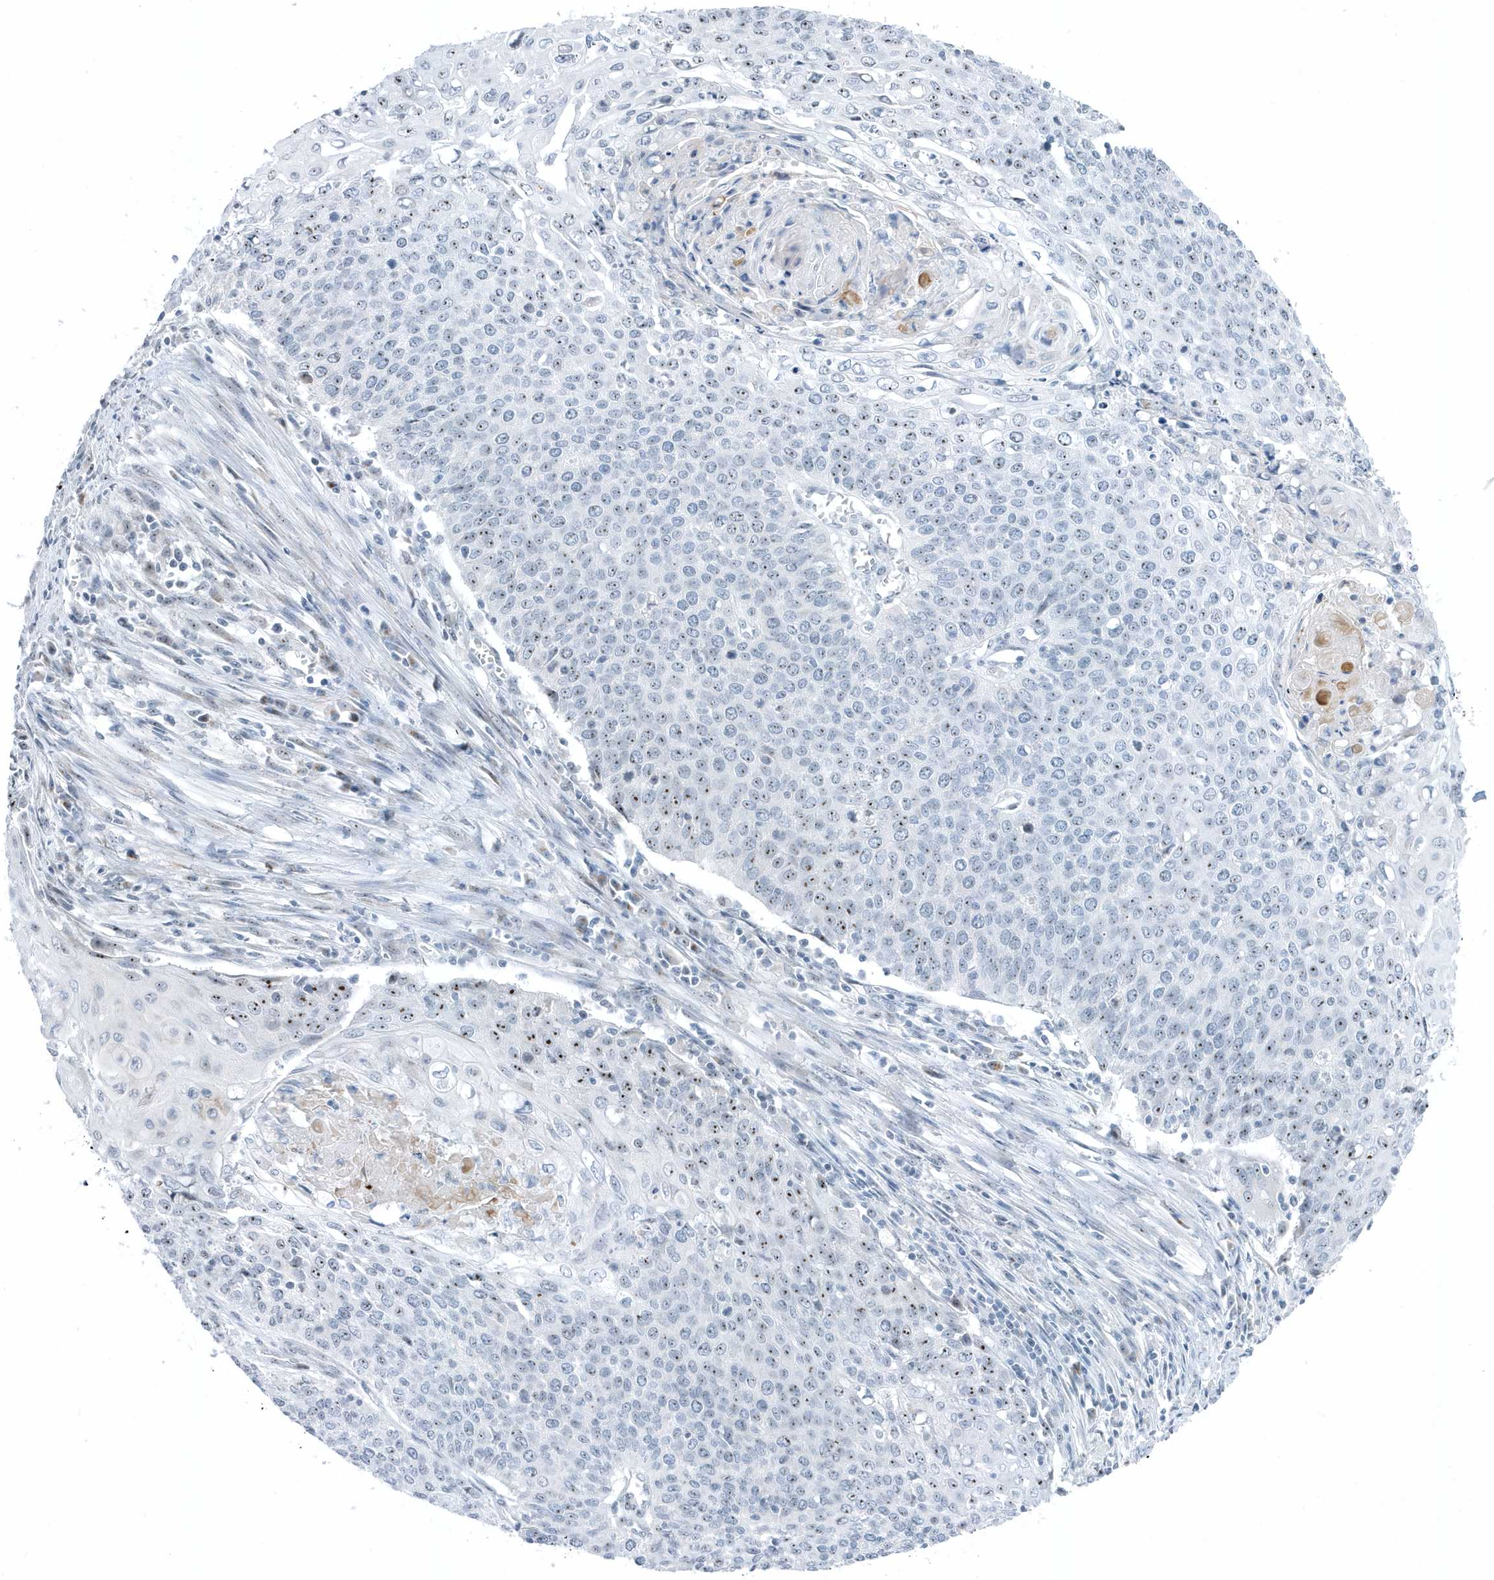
{"staining": {"intensity": "weak", "quantity": "25%-75%", "location": "nuclear"}, "tissue": "cervical cancer", "cell_type": "Tumor cells", "image_type": "cancer", "snomed": [{"axis": "morphology", "description": "Squamous cell carcinoma, NOS"}, {"axis": "topography", "description": "Cervix"}], "caption": "Tumor cells demonstrate low levels of weak nuclear staining in approximately 25%-75% of cells in human cervical cancer (squamous cell carcinoma).", "gene": "RPF2", "patient": {"sex": "female", "age": 39}}